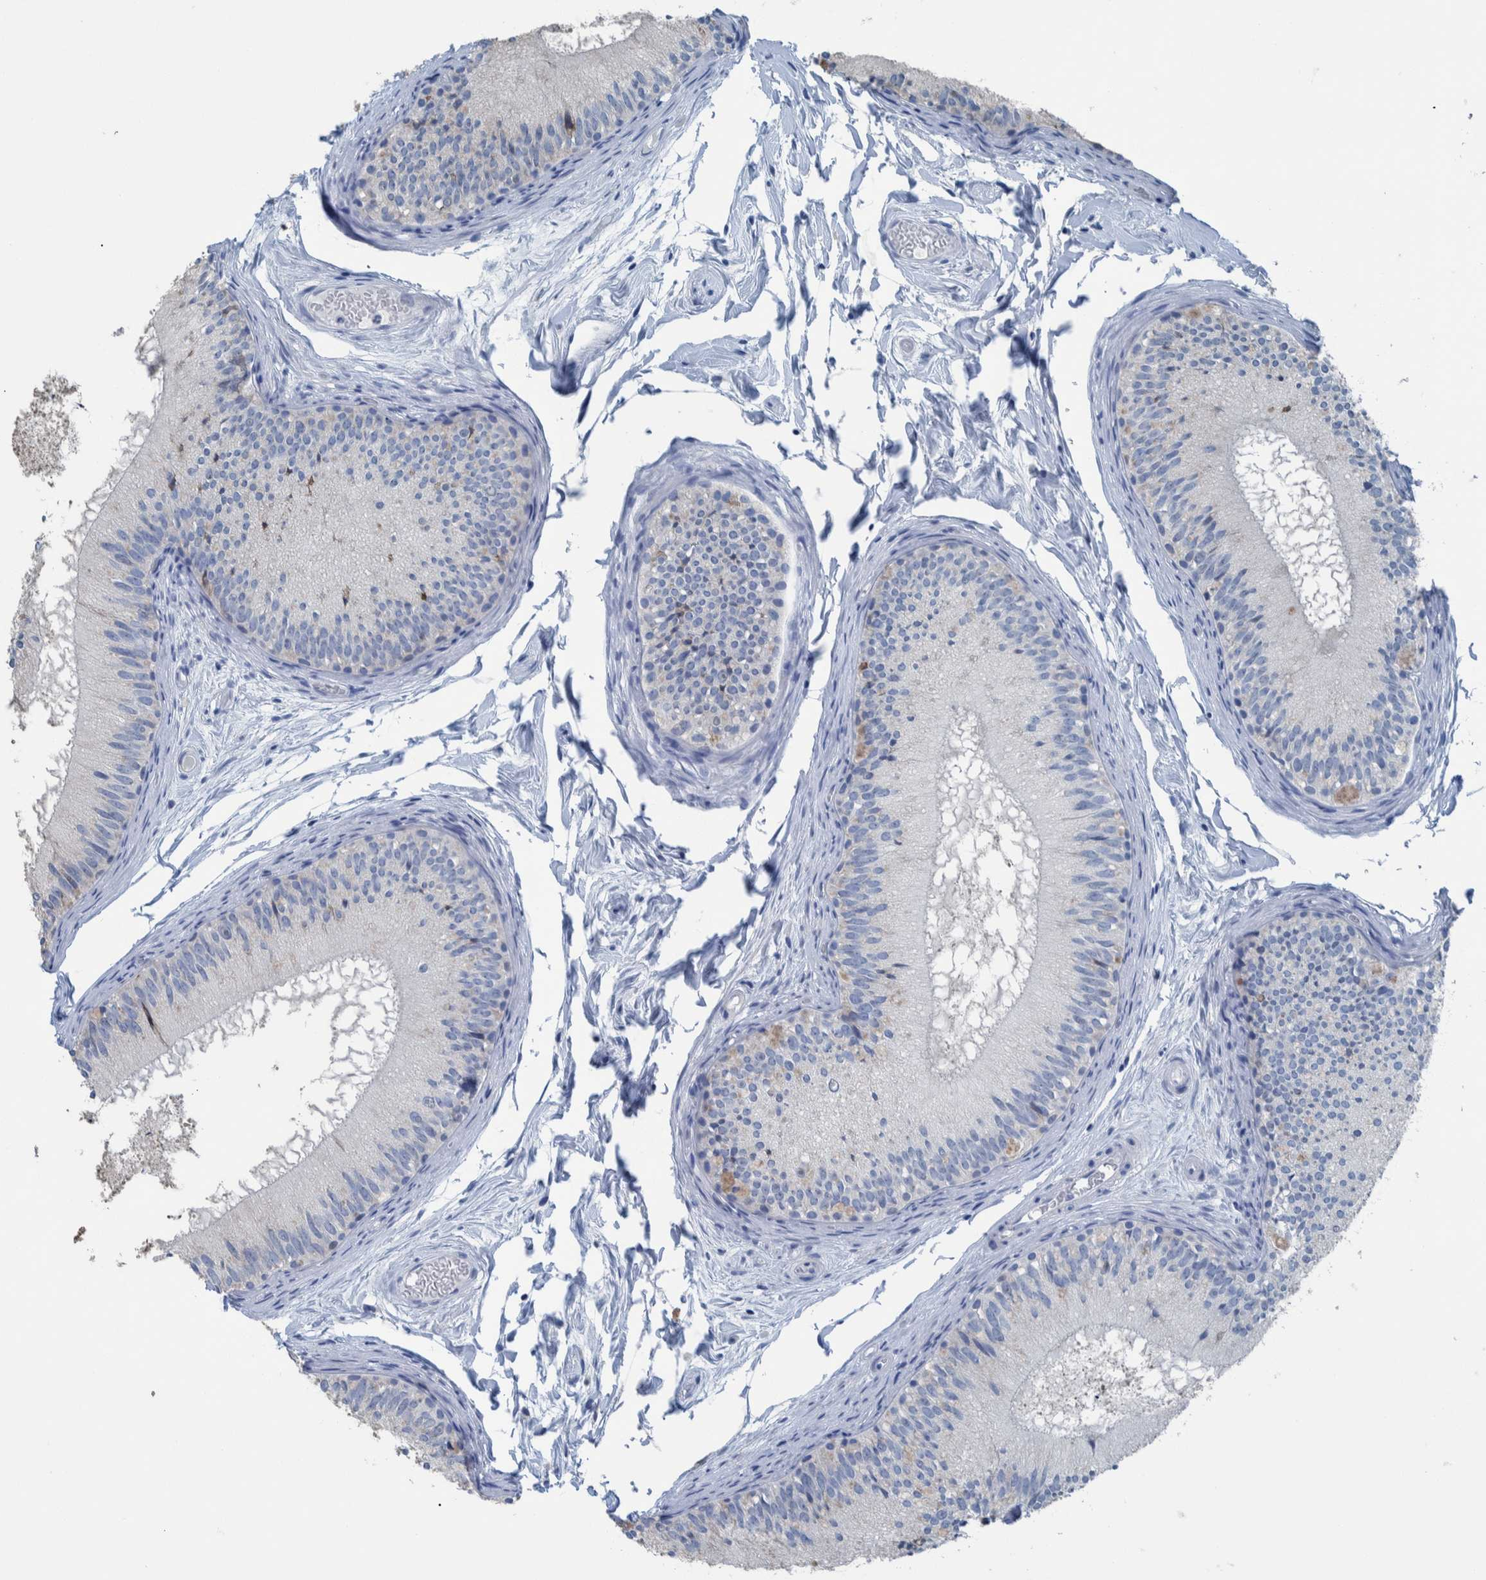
{"staining": {"intensity": "weak", "quantity": "<25%", "location": "cytoplasmic/membranous"}, "tissue": "epididymis", "cell_type": "Glandular cells", "image_type": "normal", "snomed": [{"axis": "morphology", "description": "Normal tissue, NOS"}, {"axis": "topography", "description": "Epididymis"}], "caption": "Immunohistochemical staining of normal epididymis reveals no significant expression in glandular cells.", "gene": "IDO1", "patient": {"sex": "male", "age": 46}}